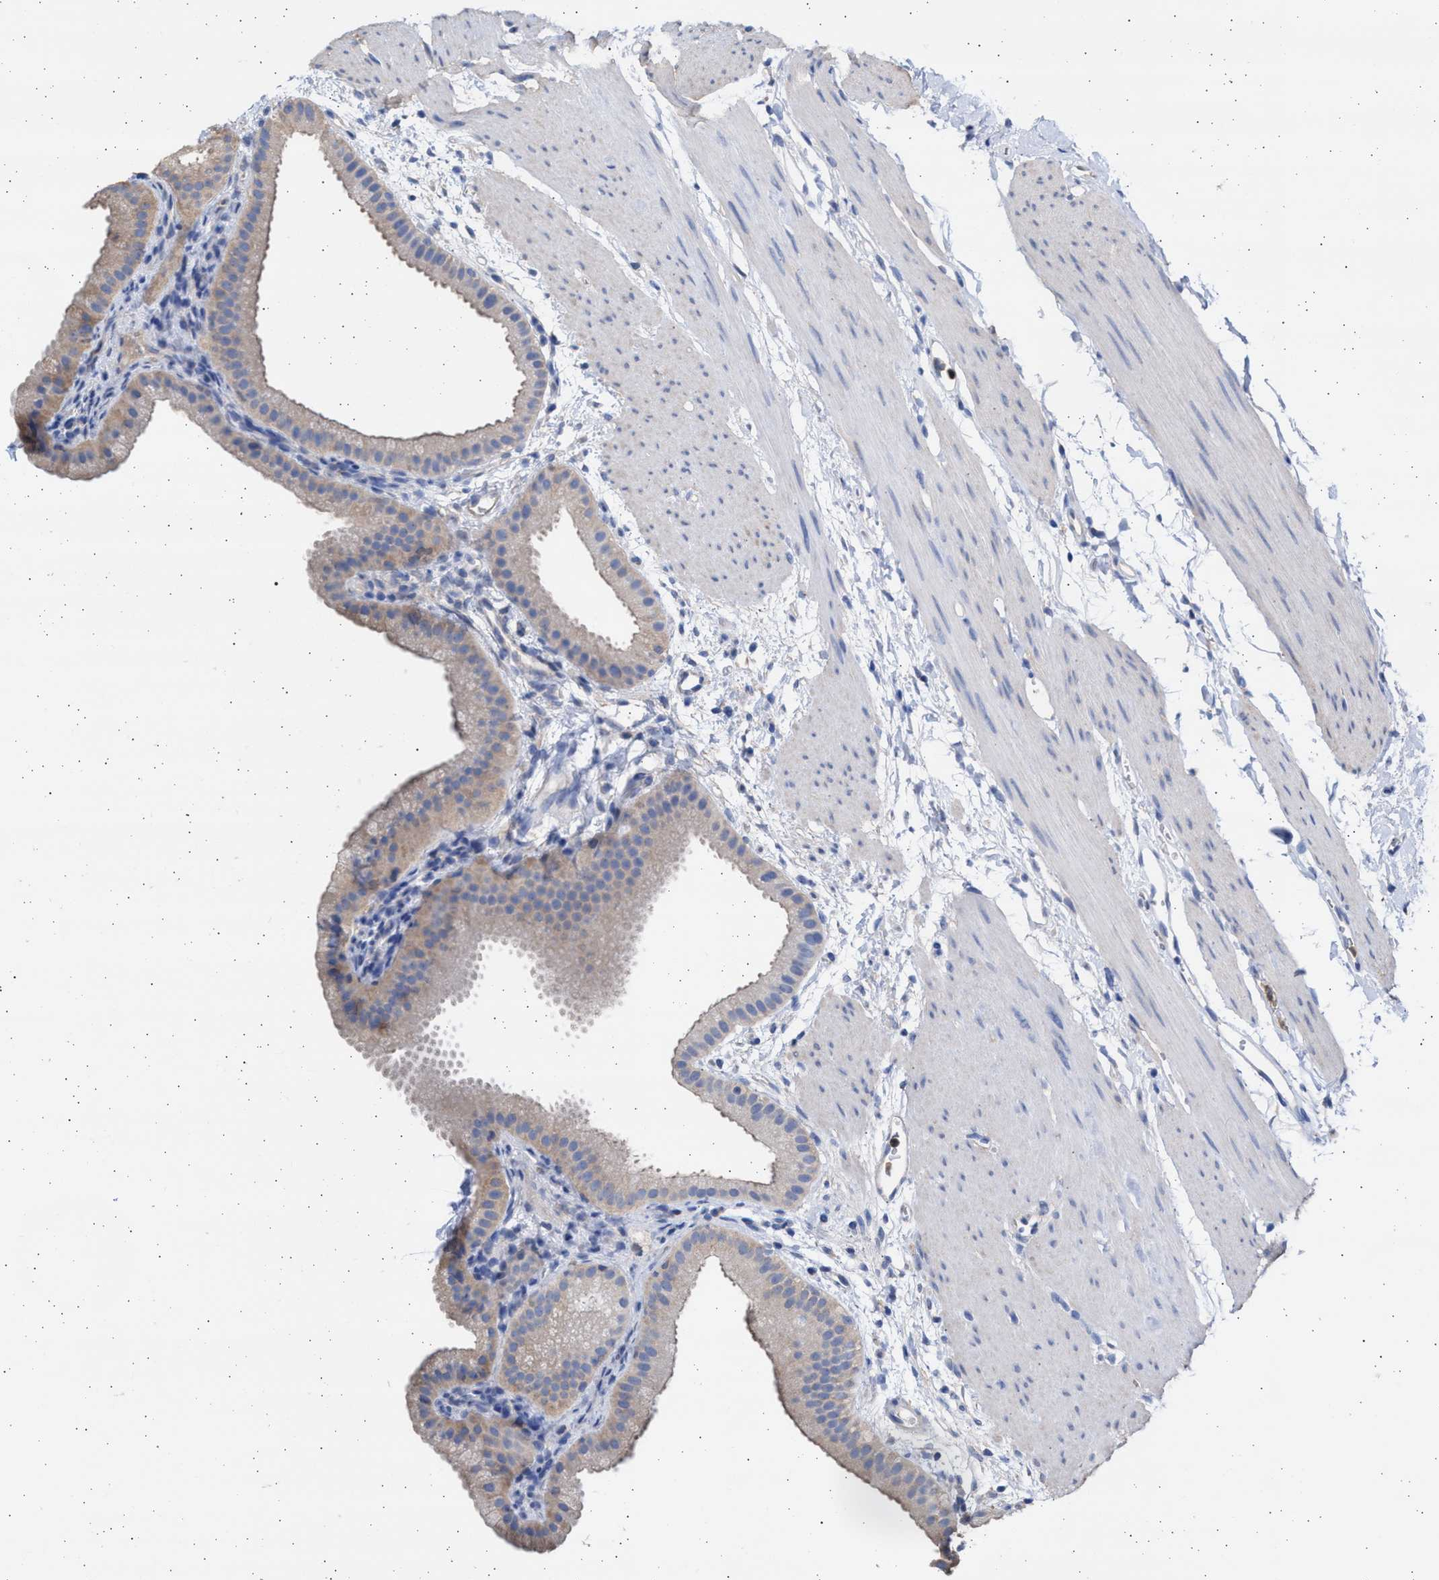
{"staining": {"intensity": "weak", "quantity": "25%-75%", "location": "cytoplasmic/membranous"}, "tissue": "gallbladder", "cell_type": "Glandular cells", "image_type": "normal", "snomed": [{"axis": "morphology", "description": "Normal tissue, NOS"}, {"axis": "topography", "description": "Gallbladder"}], "caption": "Protein staining by IHC reveals weak cytoplasmic/membranous positivity in about 25%-75% of glandular cells in normal gallbladder. The protein of interest is shown in brown color, while the nuclei are stained blue.", "gene": "ALDOC", "patient": {"sex": "female", "age": 64}}